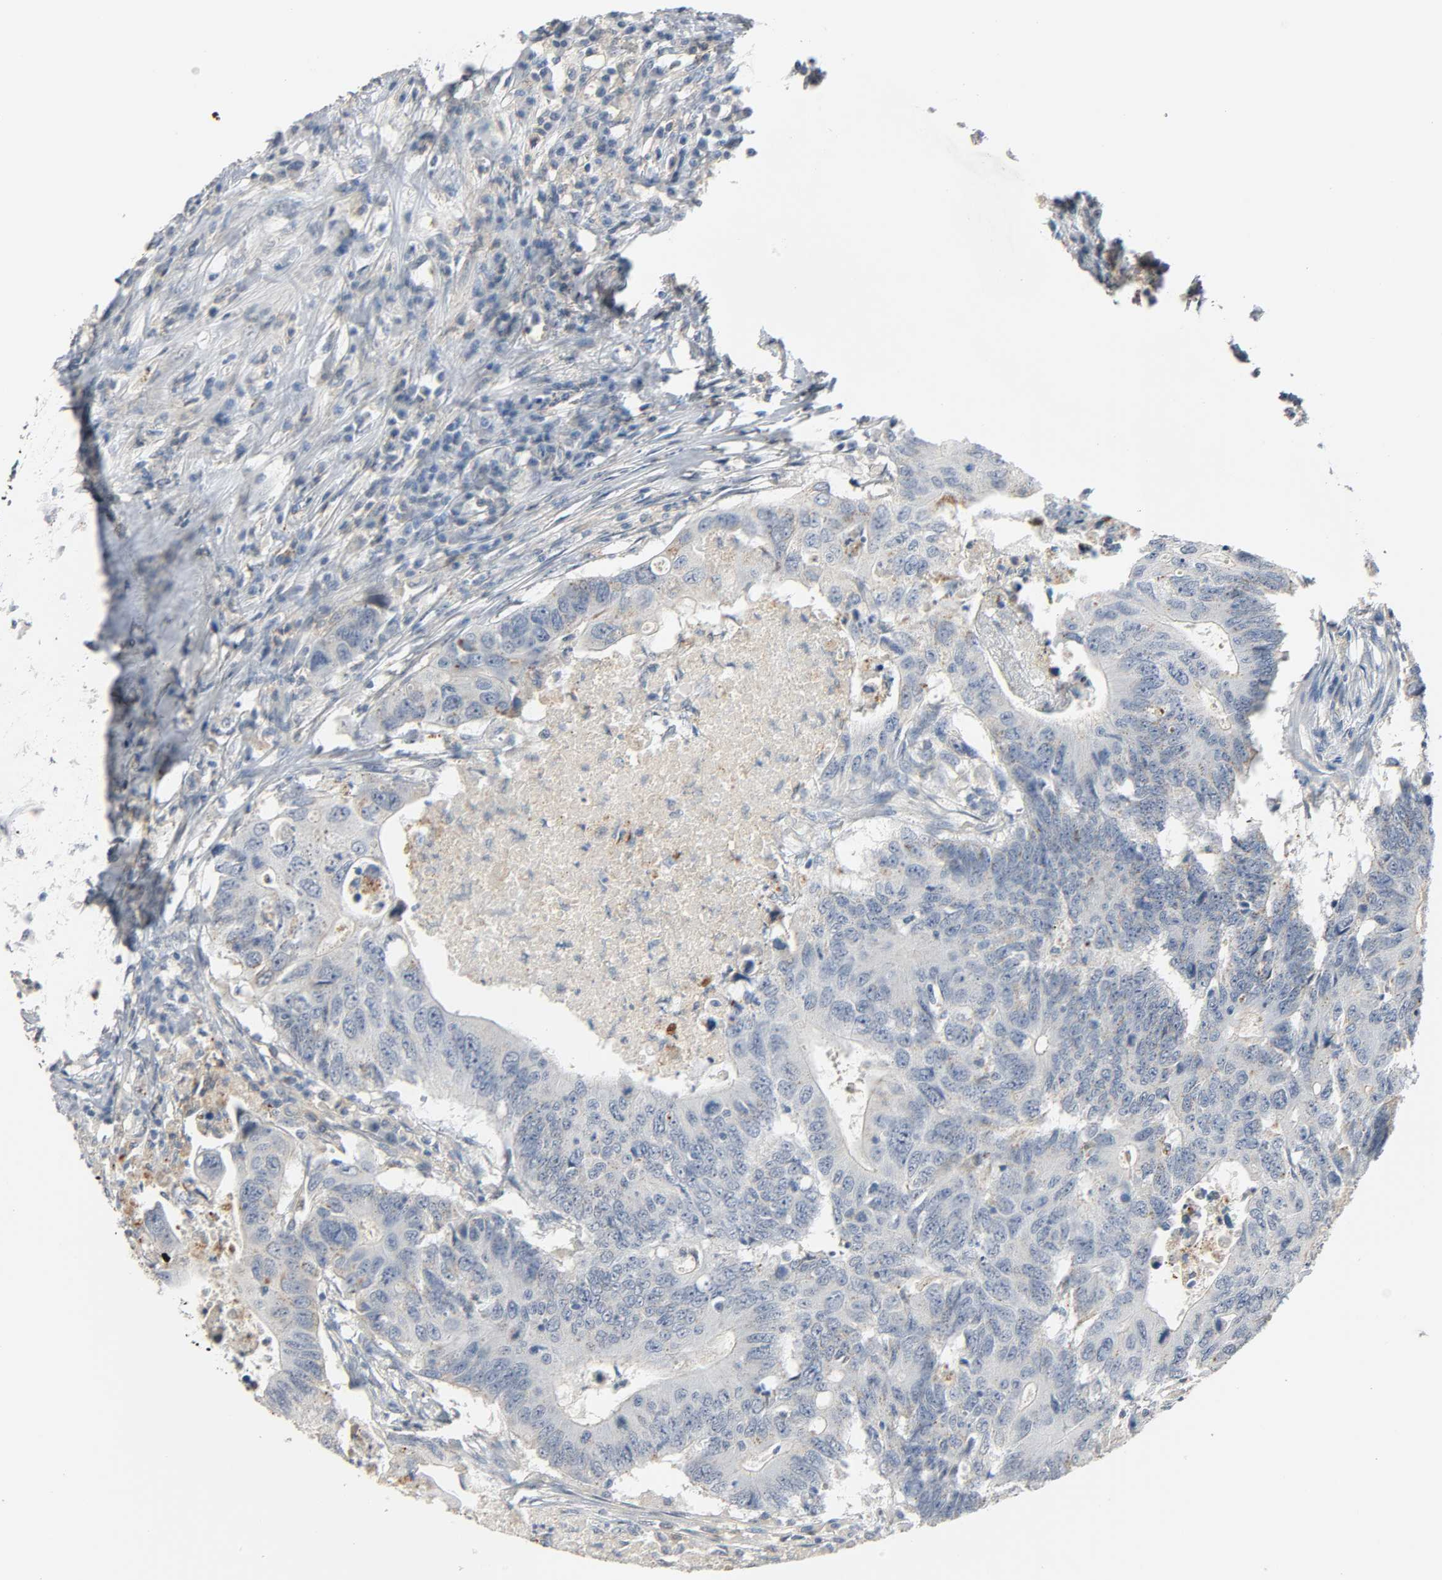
{"staining": {"intensity": "negative", "quantity": "none", "location": "none"}, "tissue": "colorectal cancer", "cell_type": "Tumor cells", "image_type": "cancer", "snomed": [{"axis": "morphology", "description": "Adenocarcinoma, NOS"}, {"axis": "topography", "description": "Colon"}], "caption": "High magnification brightfield microscopy of colorectal cancer (adenocarcinoma) stained with DAB (3,3'-diaminobenzidine) (brown) and counterstained with hematoxylin (blue): tumor cells show no significant positivity.", "gene": "CD4", "patient": {"sex": "male", "age": 71}}